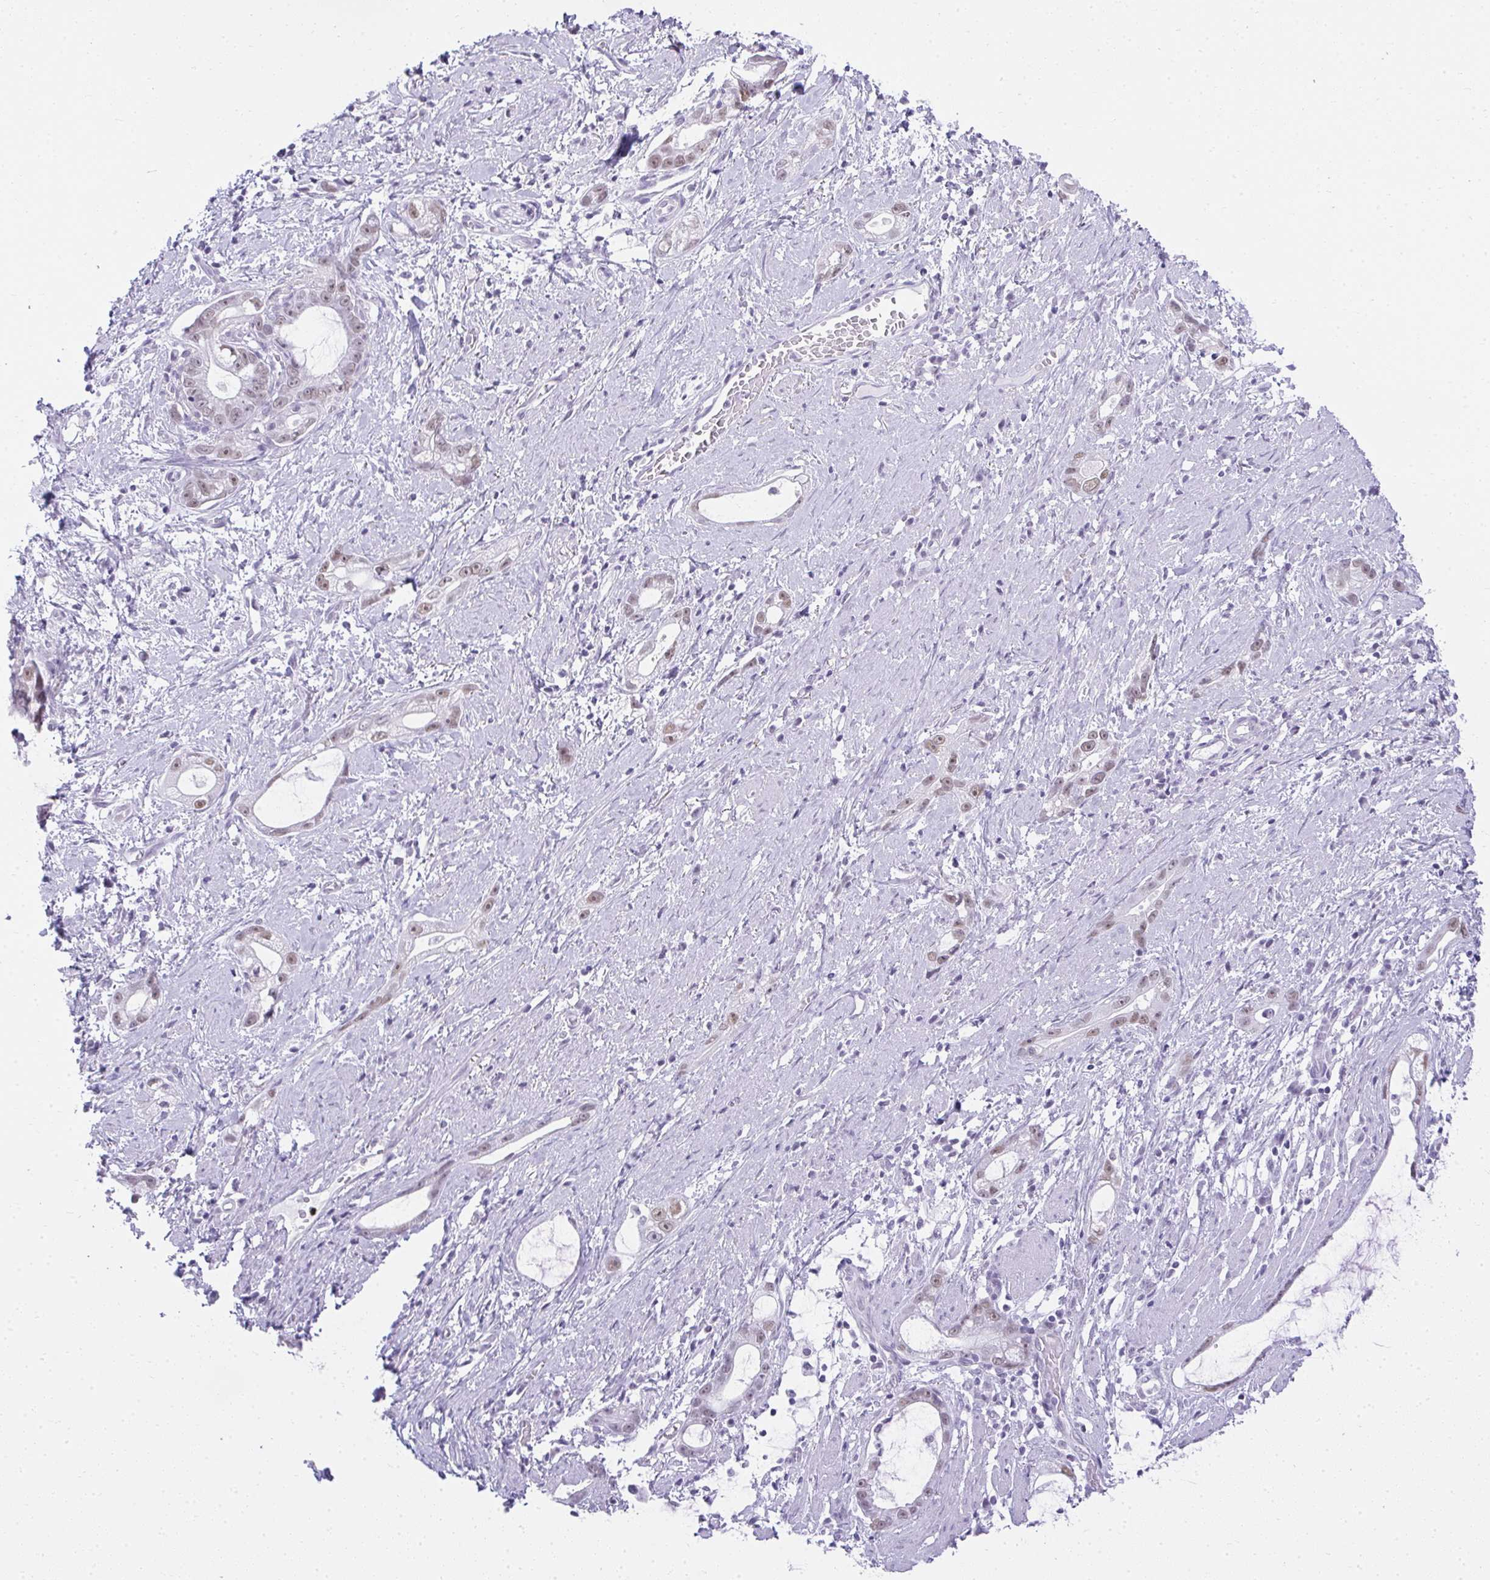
{"staining": {"intensity": "weak", "quantity": "25%-75%", "location": "nuclear"}, "tissue": "stomach cancer", "cell_type": "Tumor cells", "image_type": "cancer", "snomed": [{"axis": "morphology", "description": "Adenocarcinoma, NOS"}, {"axis": "topography", "description": "Stomach"}], "caption": "Protein positivity by immunohistochemistry displays weak nuclear positivity in approximately 25%-75% of tumor cells in stomach cancer (adenocarcinoma).", "gene": "PLA2G1B", "patient": {"sex": "male", "age": 55}}